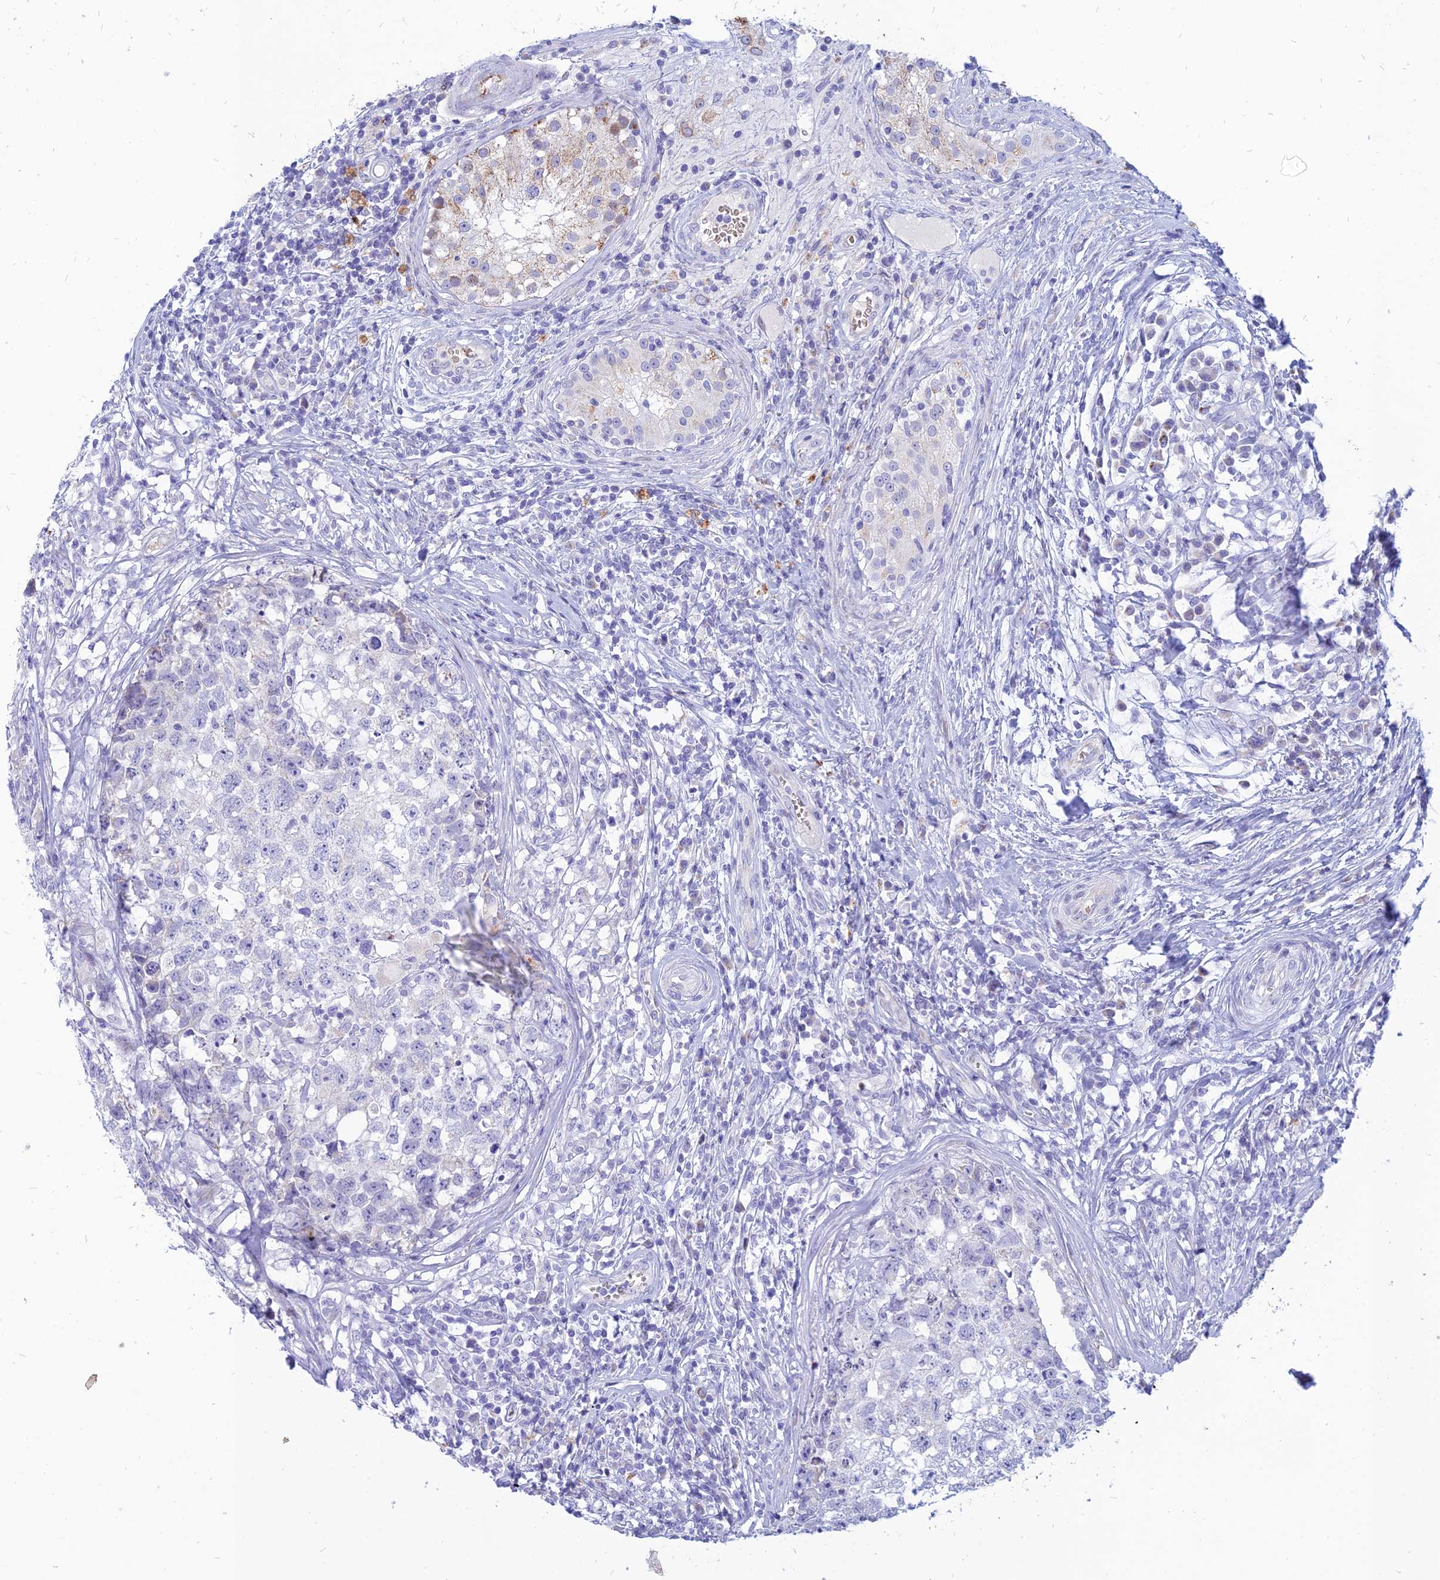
{"staining": {"intensity": "negative", "quantity": "none", "location": "none"}, "tissue": "testis cancer", "cell_type": "Tumor cells", "image_type": "cancer", "snomed": [{"axis": "morphology", "description": "Seminoma, NOS"}, {"axis": "morphology", "description": "Carcinoma, Embryonal, NOS"}, {"axis": "topography", "description": "Testis"}], "caption": "Image shows no protein expression in tumor cells of testis cancer (seminoma) tissue.", "gene": "HHAT", "patient": {"sex": "male", "age": 29}}